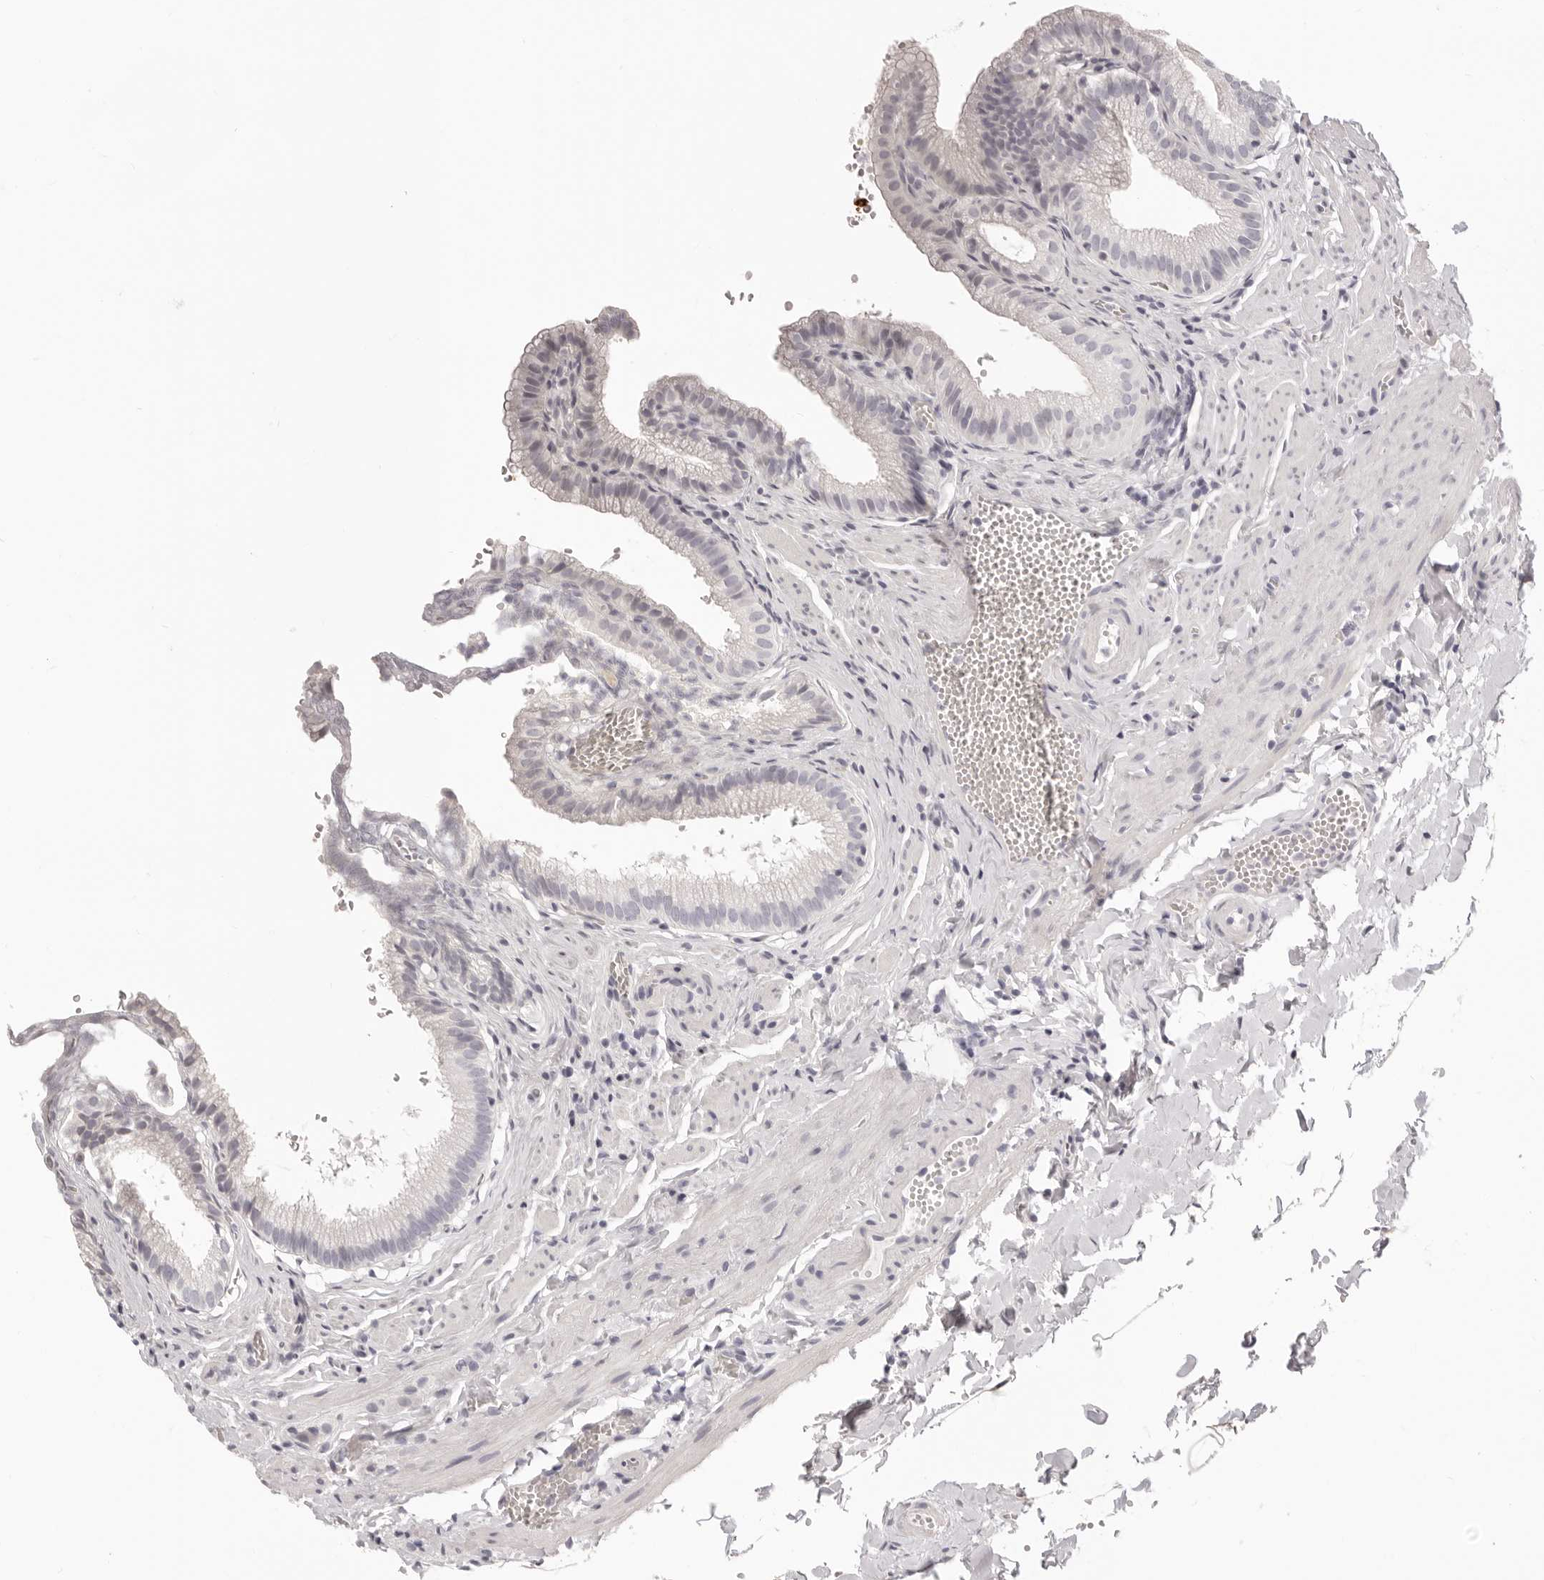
{"staining": {"intensity": "negative", "quantity": "none", "location": "none"}, "tissue": "gallbladder", "cell_type": "Glandular cells", "image_type": "normal", "snomed": [{"axis": "morphology", "description": "Normal tissue, NOS"}, {"axis": "topography", "description": "Gallbladder"}], "caption": "An image of human gallbladder is negative for staining in glandular cells. (Brightfield microscopy of DAB IHC at high magnification).", "gene": "FABP1", "patient": {"sex": "male", "age": 38}}